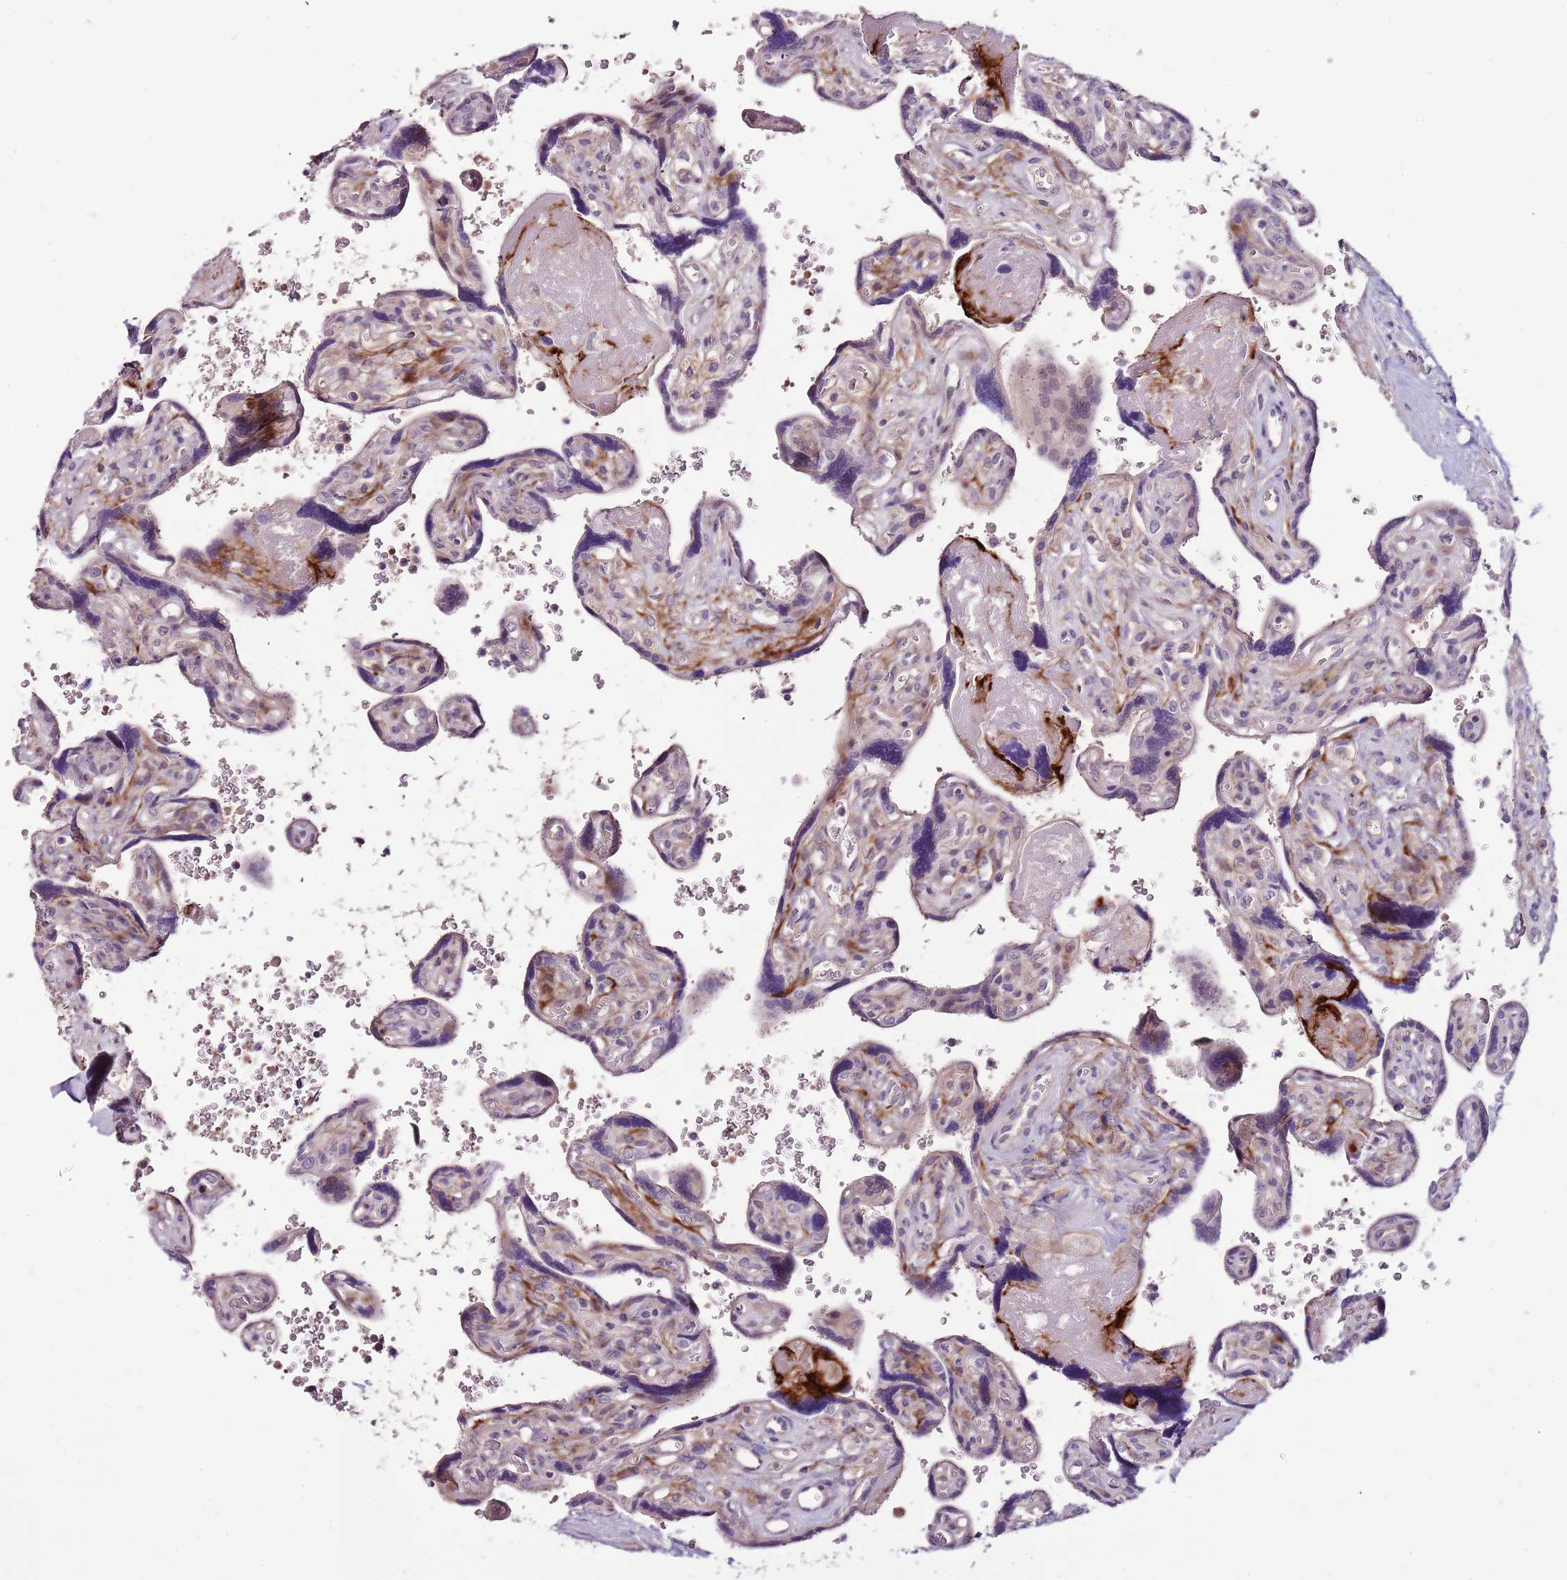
{"staining": {"intensity": "weak", "quantity": "<25%", "location": "cytoplasmic/membranous"}, "tissue": "placenta", "cell_type": "Trophoblastic cells", "image_type": "normal", "snomed": [{"axis": "morphology", "description": "Normal tissue, NOS"}, {"axis": "topography", "description": "Placenta"}], "caption": "This is a photomicrograph of immunohistochemistry staining of unremarkable placenta, which shows no staining in trophoblastic cells.", "gene": "NKX2", "patient": {"sex": "female", "age": 39}}